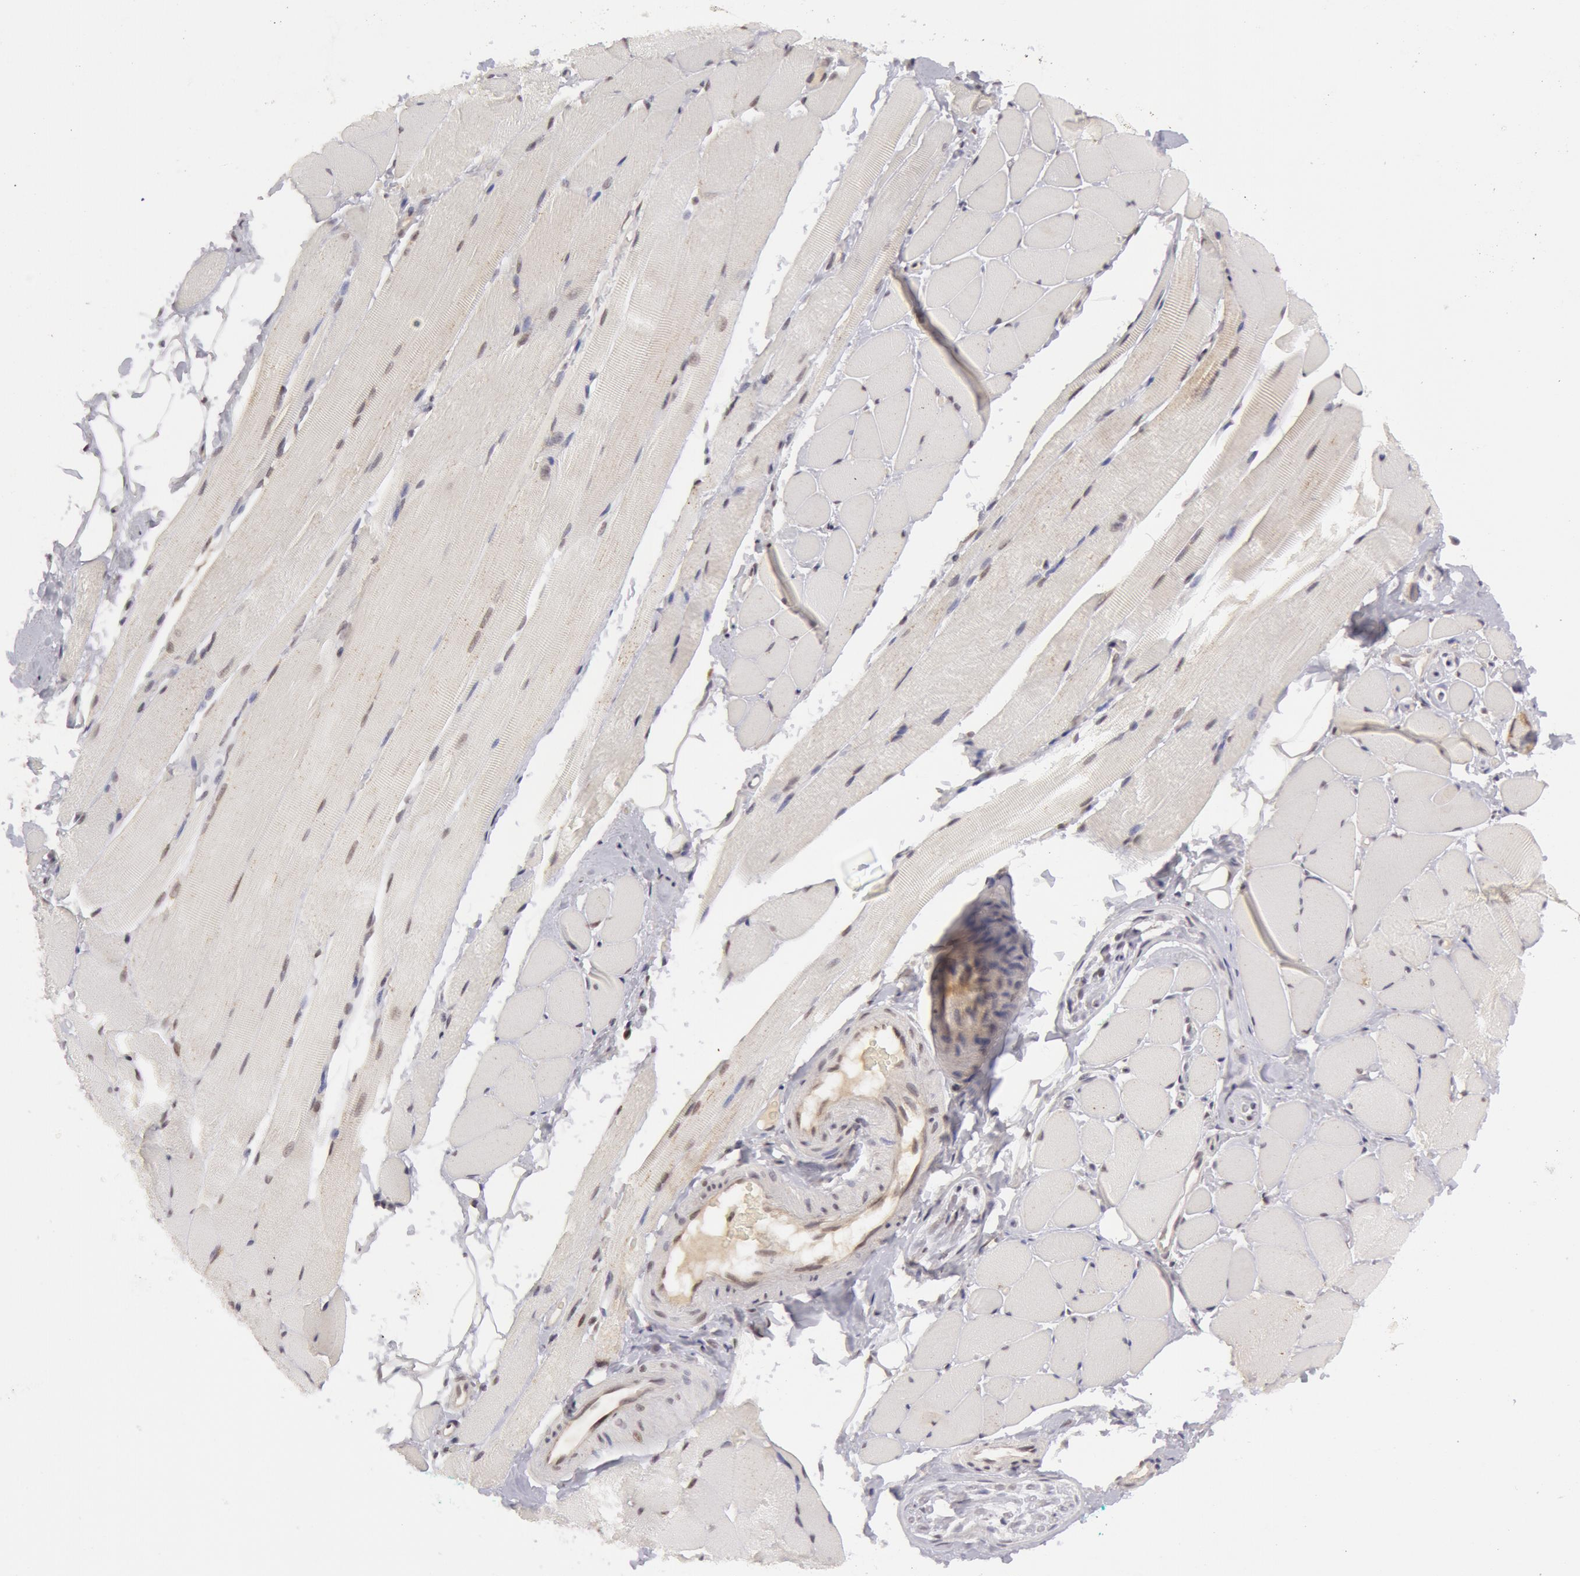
{"staining": {"intensity": "negative", "quantity": "none", "location": "none"}, "tissue": "adipose tissue", "cell_type": "Adipocytes", "image_type": "normal", "snomed": [{"axis": "morphology", "description": "Normal tissue, NOS"}, {"axis": "topography", "description": "Skeletal muscle"}, {"axis": "topography", "description": "Peripheral nerve tissue"}], "caption": "High power microscopy histopathology image of an IHC histopathology image of unremarkable adipose tissue, revealing no significant staining in adipocytes. (Immunohistochemistry, brightfield microscopy, high magnification).", "gene": "VRTN", "patient": {"sex": "female", "age": 84}}